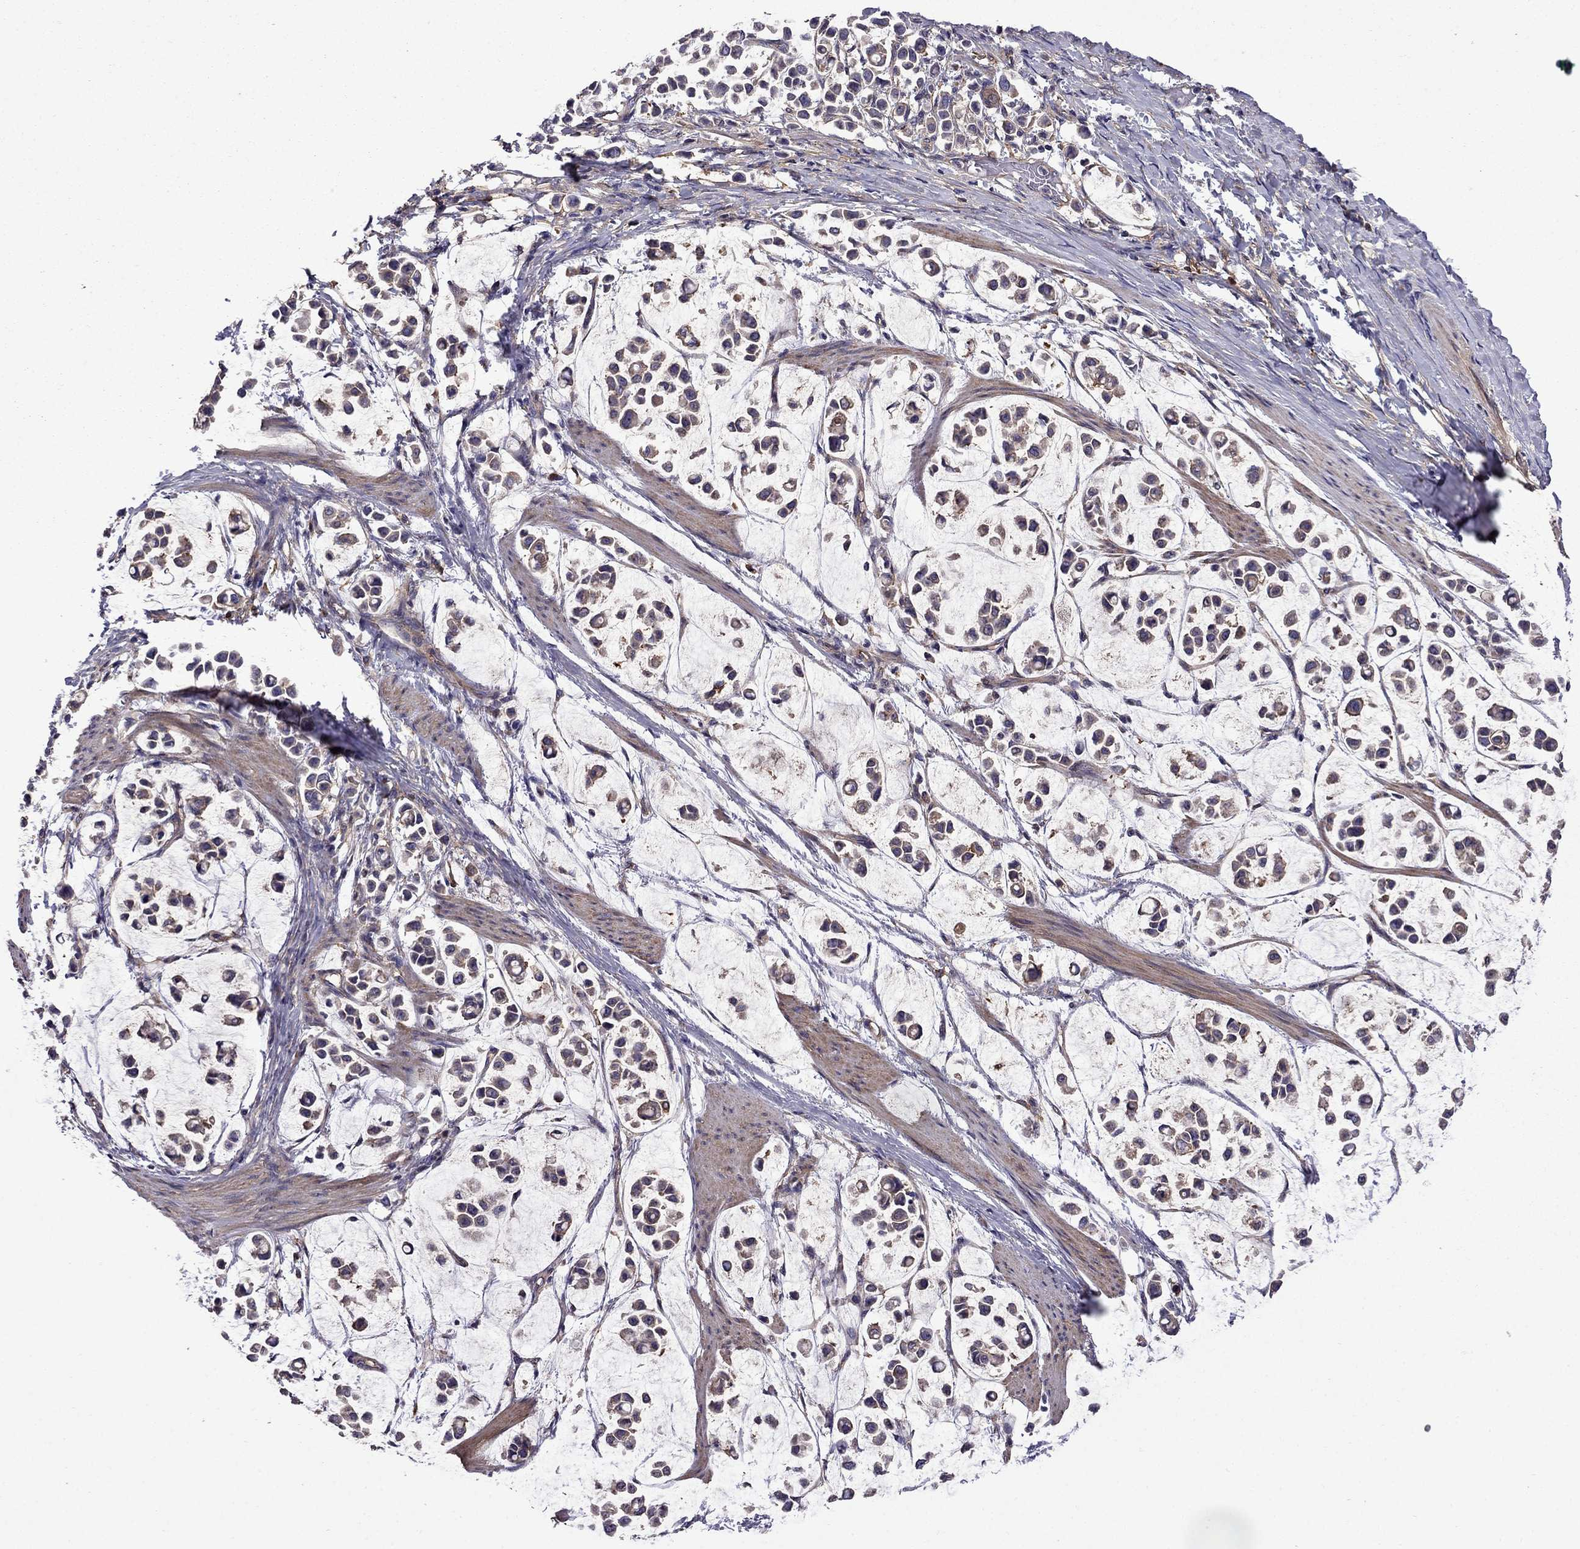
{"staining": {"intensity": "weak", "quantity": "25%-75%", "location": "cytoplasmic/membranous"}, "tissue": "stomach cancer", "cell_type": "Tumor cells", "image_type": "cancer", "snomed": [{"axis": "morphology", "description": "Adenocarcinoma, NOS"}, {"axis": "topography", "description": "Stomach"}], "caption": "An immunohistochemistry (IHC) image of tumor tissue is shown. Protein staining in brown shows weak cytoplasmic/membranous positivity in stomach cancer (adenocarcinoma) within tumor cells.", "gene": "ITGB1", "patient": {"sex": "male", "age": 82}}